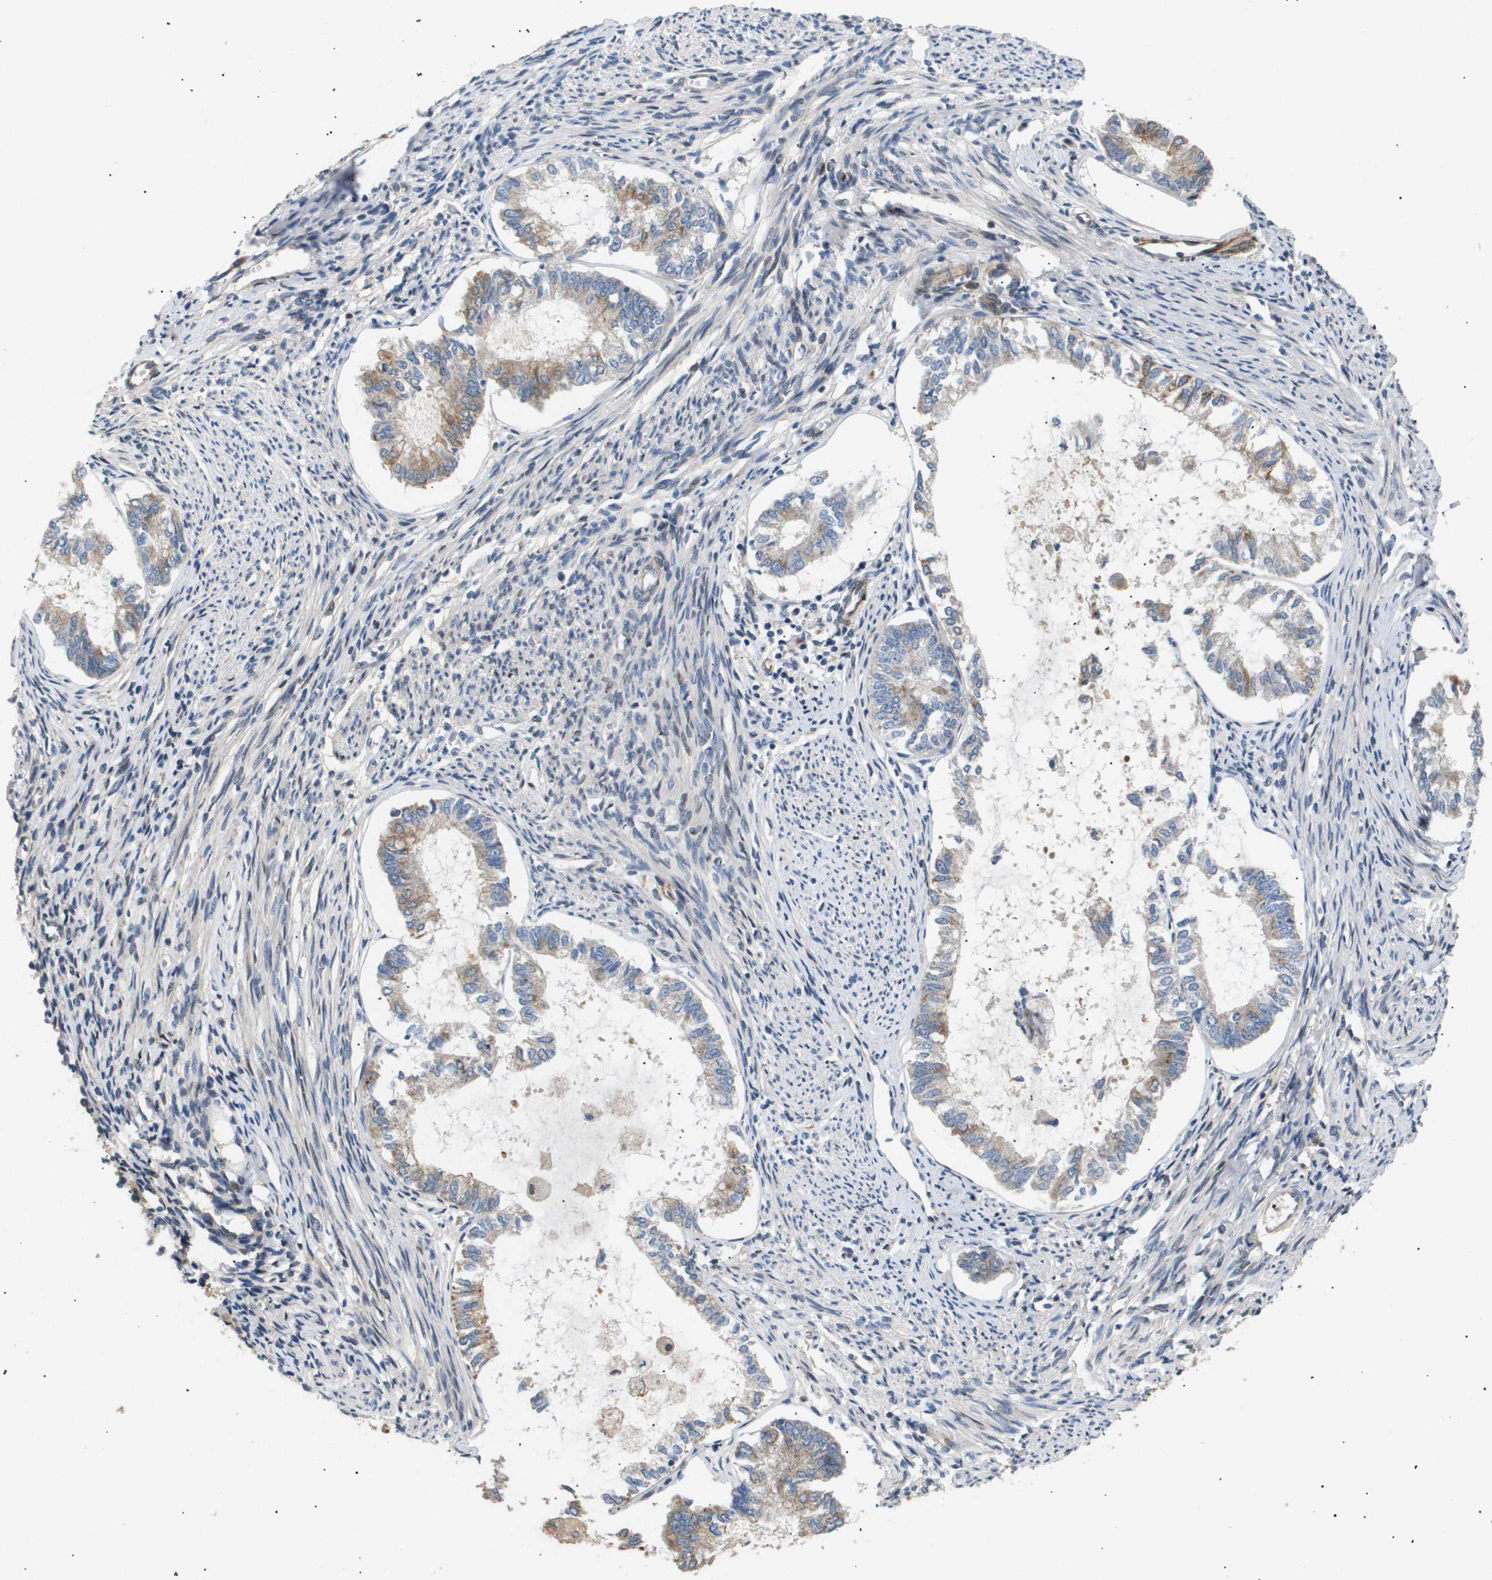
{"staining": {"intensity": "moderate", "quantity": "25%-75%", "location": "cytoplasmic/membranous"}, "tissue": "endometrial cancer", "cell_type": "Tumor cells", "image_type": "cancer", "snomed": [{"axis": "morphology", "description": "Adenocarcinoma, NOS"}, {"axis": "topography", "description": "Endometrium"}], "caption": "About 25%-75% of tumor cells in human endometrial cancer show moderate cytoplasmic/membranous protein staining as visualized by brown immunohistochemical staining.", "gene": "LYSMD3", "patient": {"sex": "female", "age": 86}}